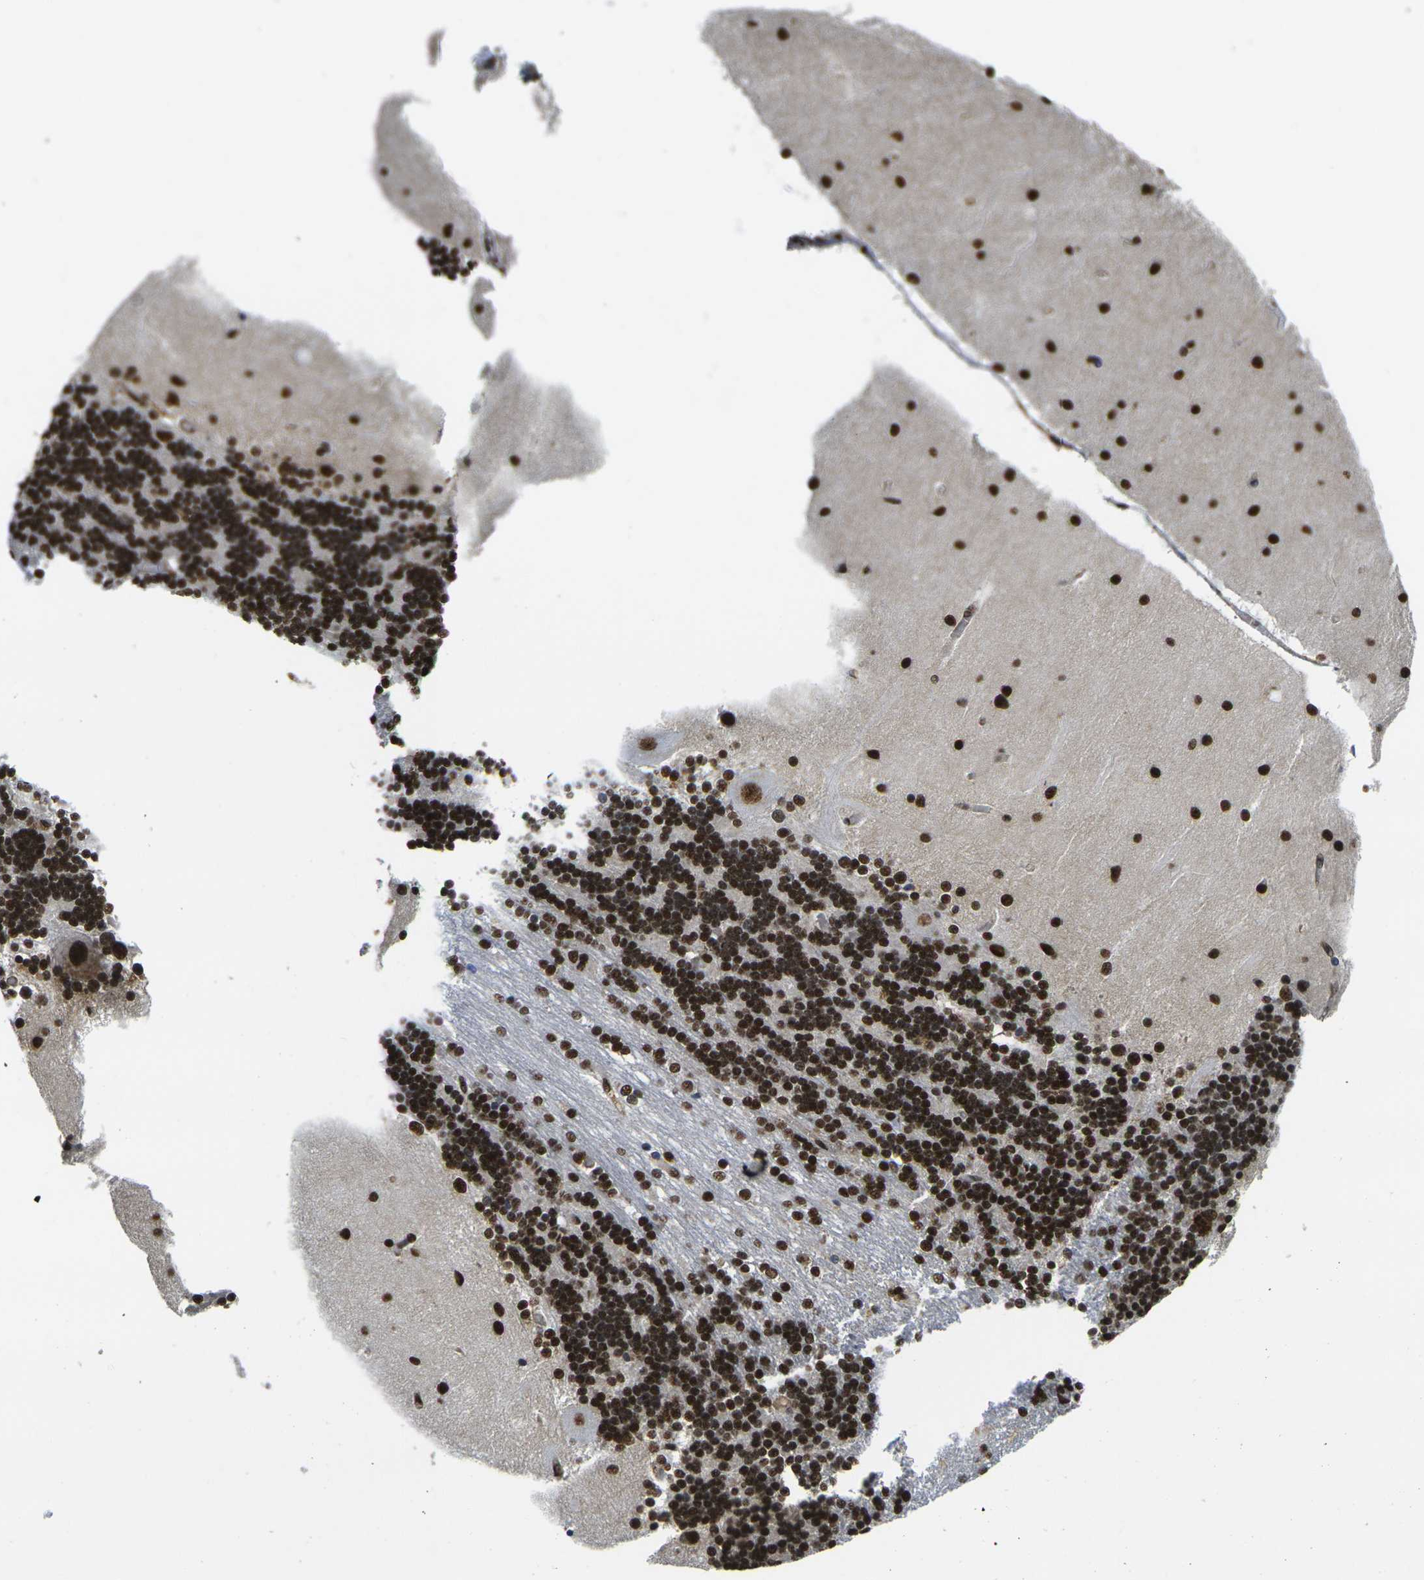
{"staining": {"intensity": "strong", "quantity": ">75%", "location": "nuclear"}, "tissue": "cerebellum", "cell_type": "Cells in granular layer", "image_type": "normal", "snomed": [{"axis": "morphology", "description": "Normal tissue, NOS"}, {"axis": "topography", "description": "Cerebellum"}], "caption": "Human cerebellum stained with a brown dye shows strong nuclear positive expression in approximately >75% of cells in granular layer.", "gene": "SMARCC1", "patient": {"sex": "female", "age": 54}}